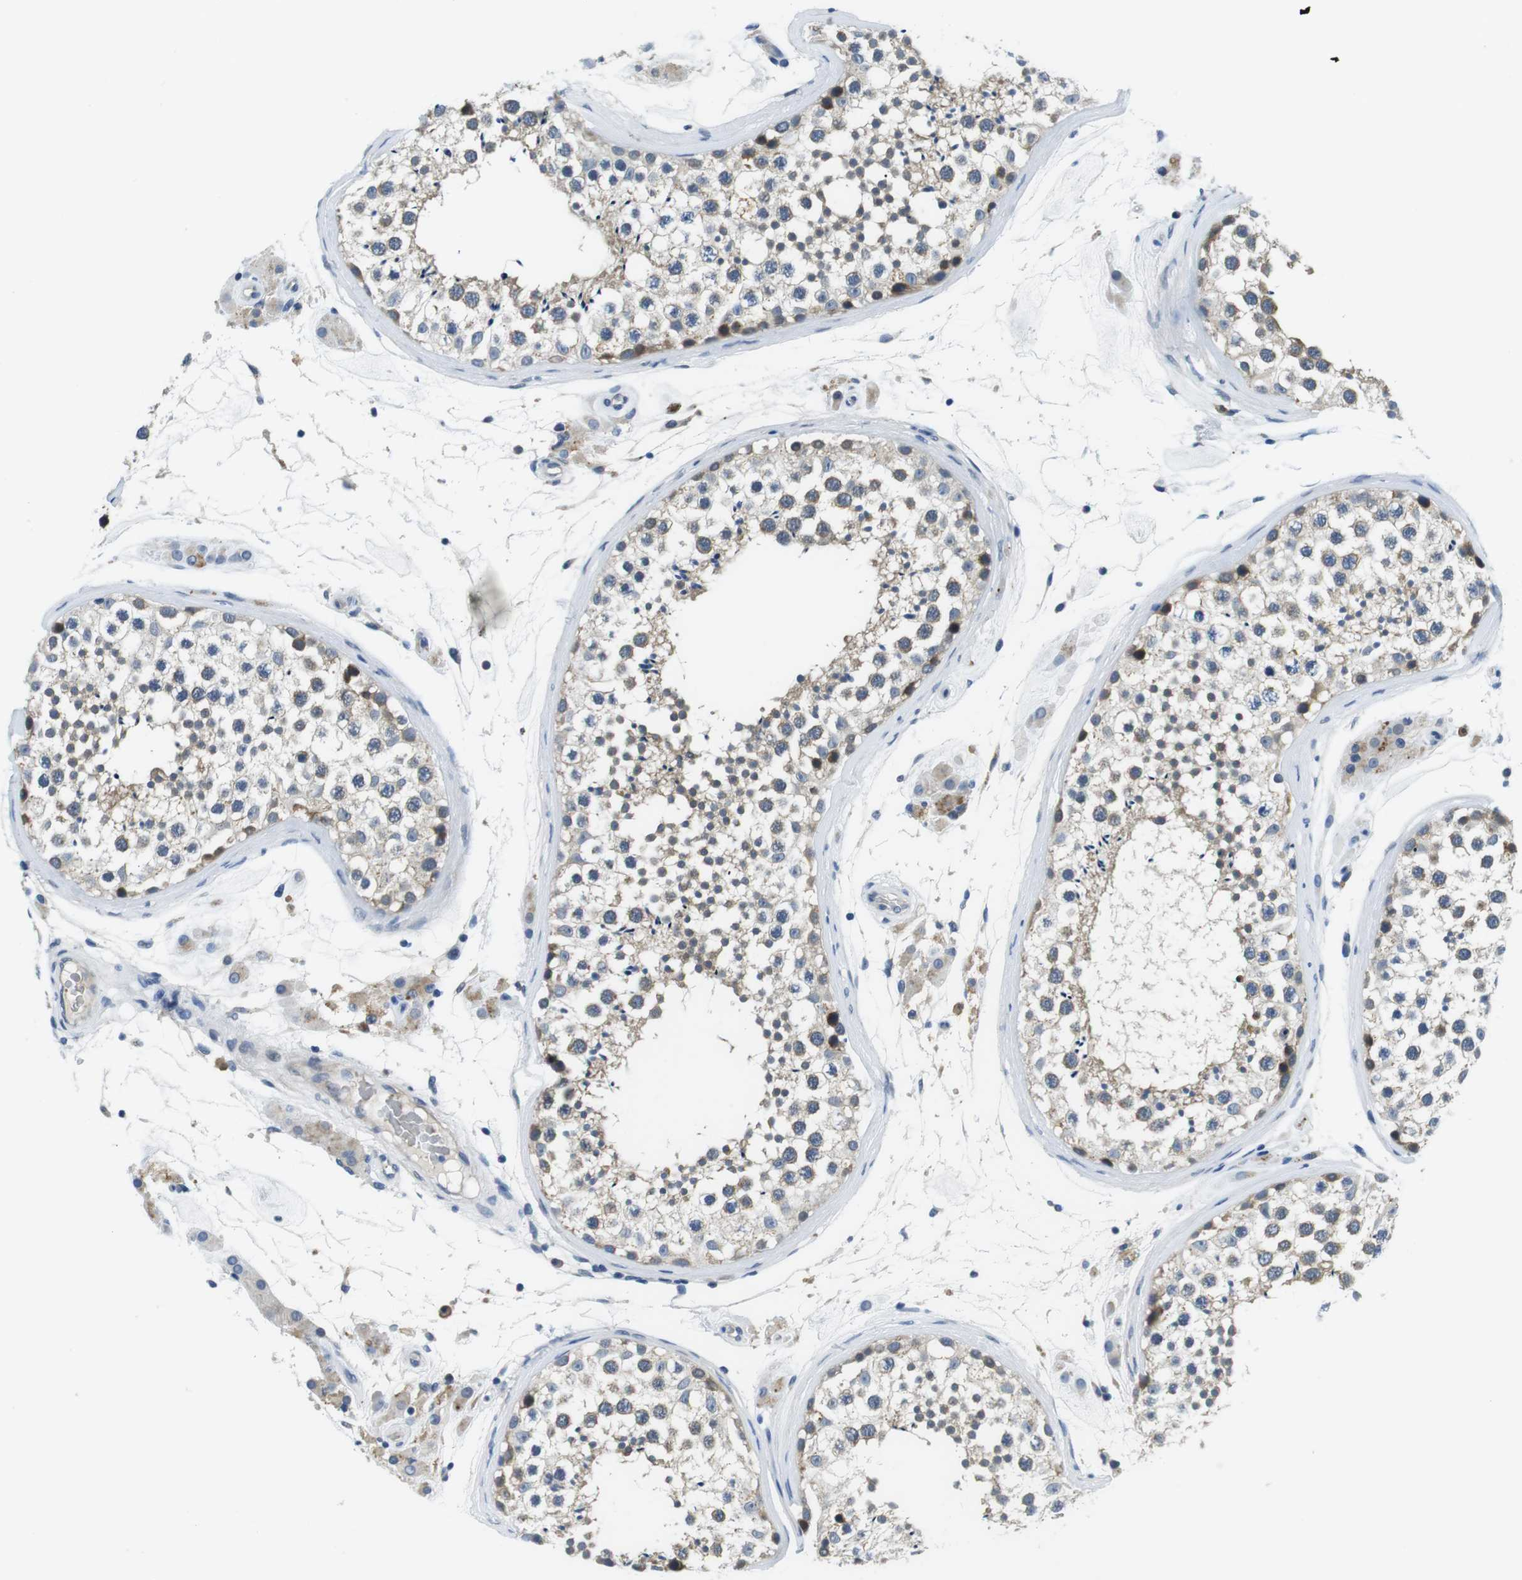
{"staining": {"intensity": "moderate", "quantity": "25%-75%", "location": "cytoplasmic/membranous"}, "tissue": "testis", "cell_type": "Cells in seminiferous ducts", "image_type": "normal", "snomed": [{"axis": "morphology", "description": "Normal tissue, NOS"}, {"axis": "topography", "description": "Testis"}], "caption": "A photomicrograph of human testis stained for a protein reveals moderate cytoplasmic/membranous brown staining in cells in seminiferous ducts. The staining is performed using DAB brown chromogen to label protein expression. The nuclei are counter-stained blue using hematoxylin.", "gene": "WSCD1", "patient": {"sex": "male", "age": 46}}